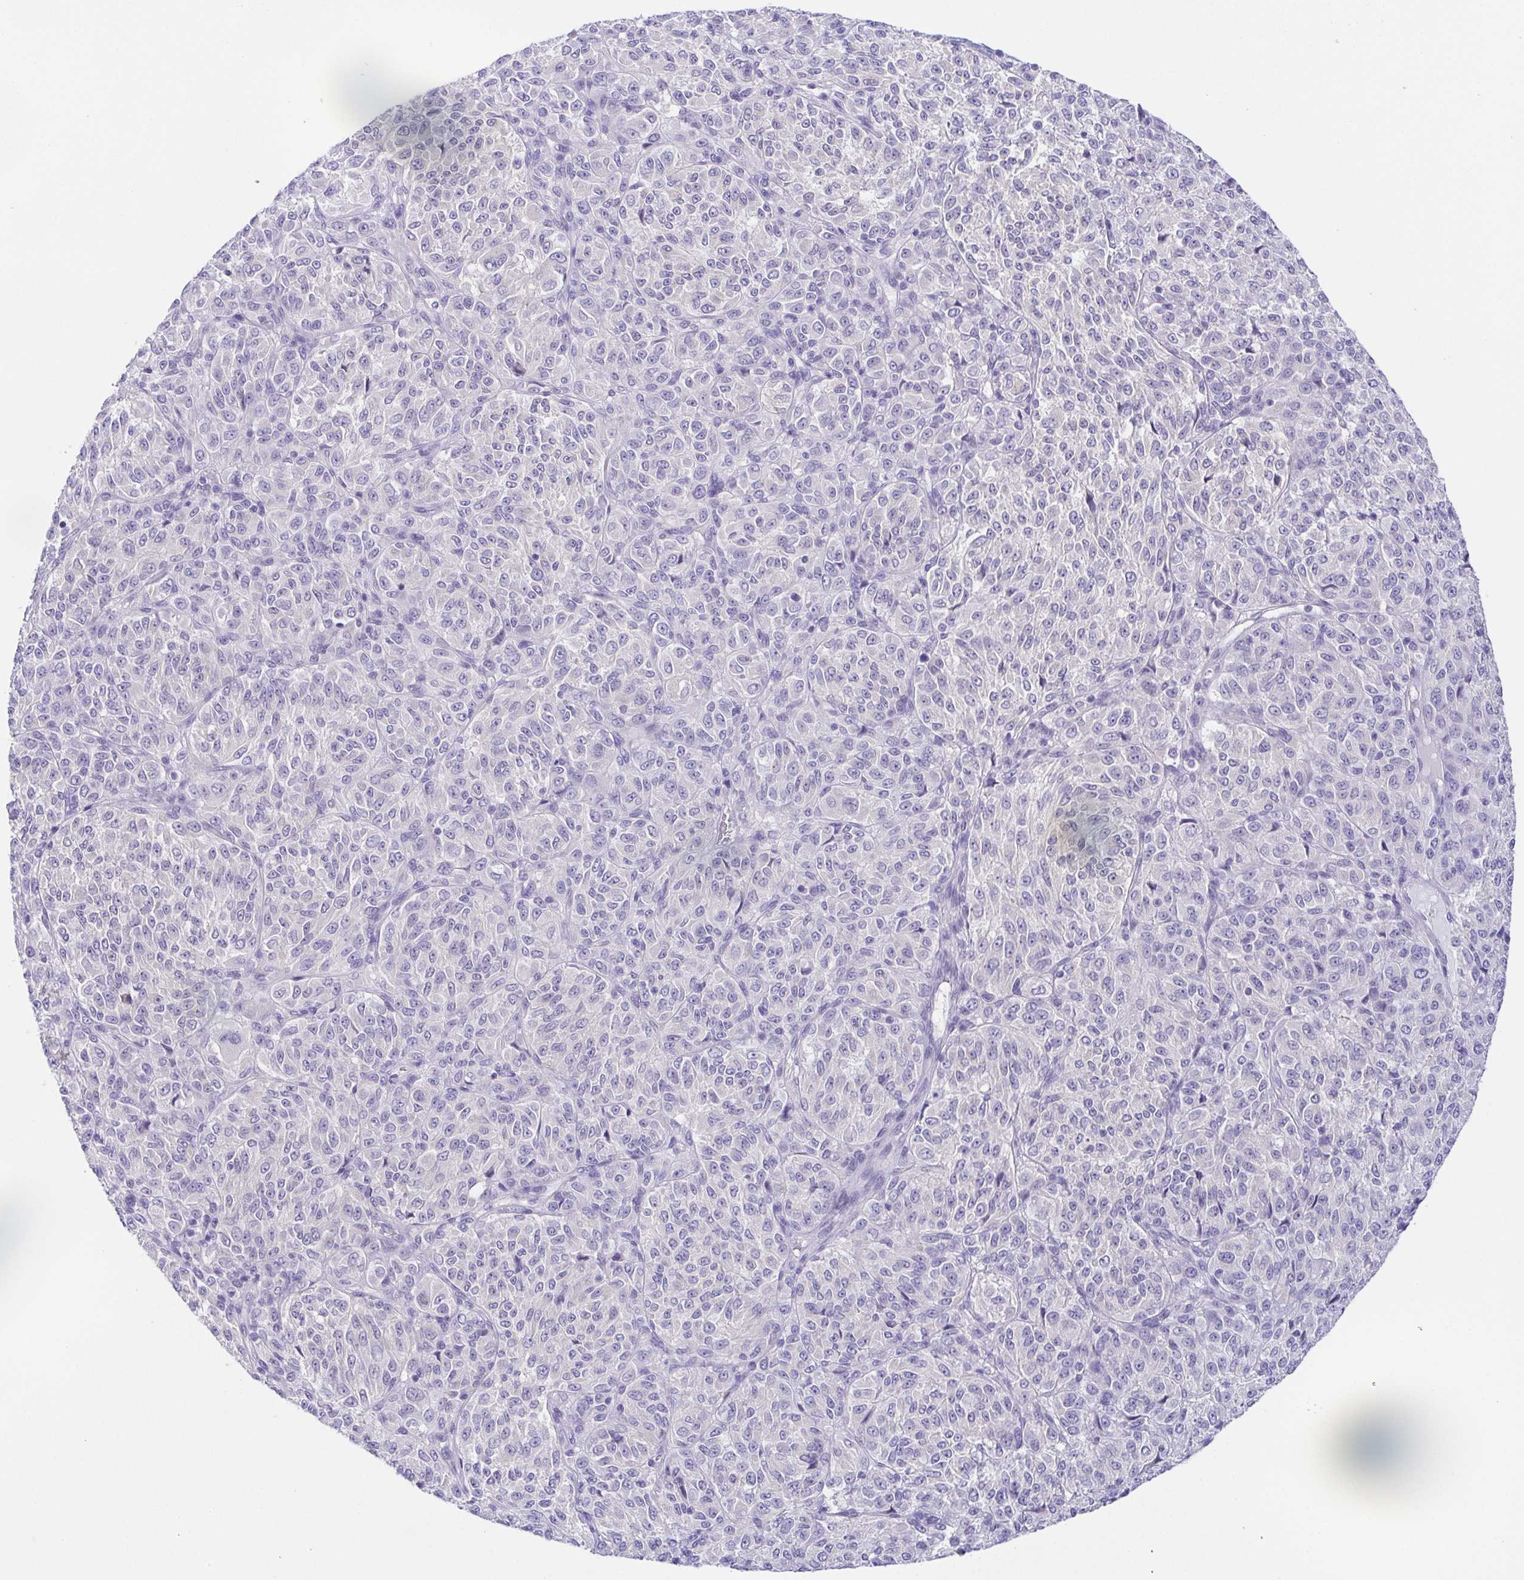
{"staining": {"intensity": "negative", "quantity": "none", "location": "none"}, "tissue": "melanoma", "cell_type": "Tumor cells", "image_type": "cancer", "snomed": [{"axis": "morphology", "description": "Malignant melanoma, Metastatic site"}, {"axis": "topography", "description": "Brain"}], "caption": "A photomicrograph of malignant melanoma (metastatic site) stained for a protein reveals no brown staining in tumor cells.", "gene": "KRTDAP", "patient": {"sex": "female", "age": 56}}